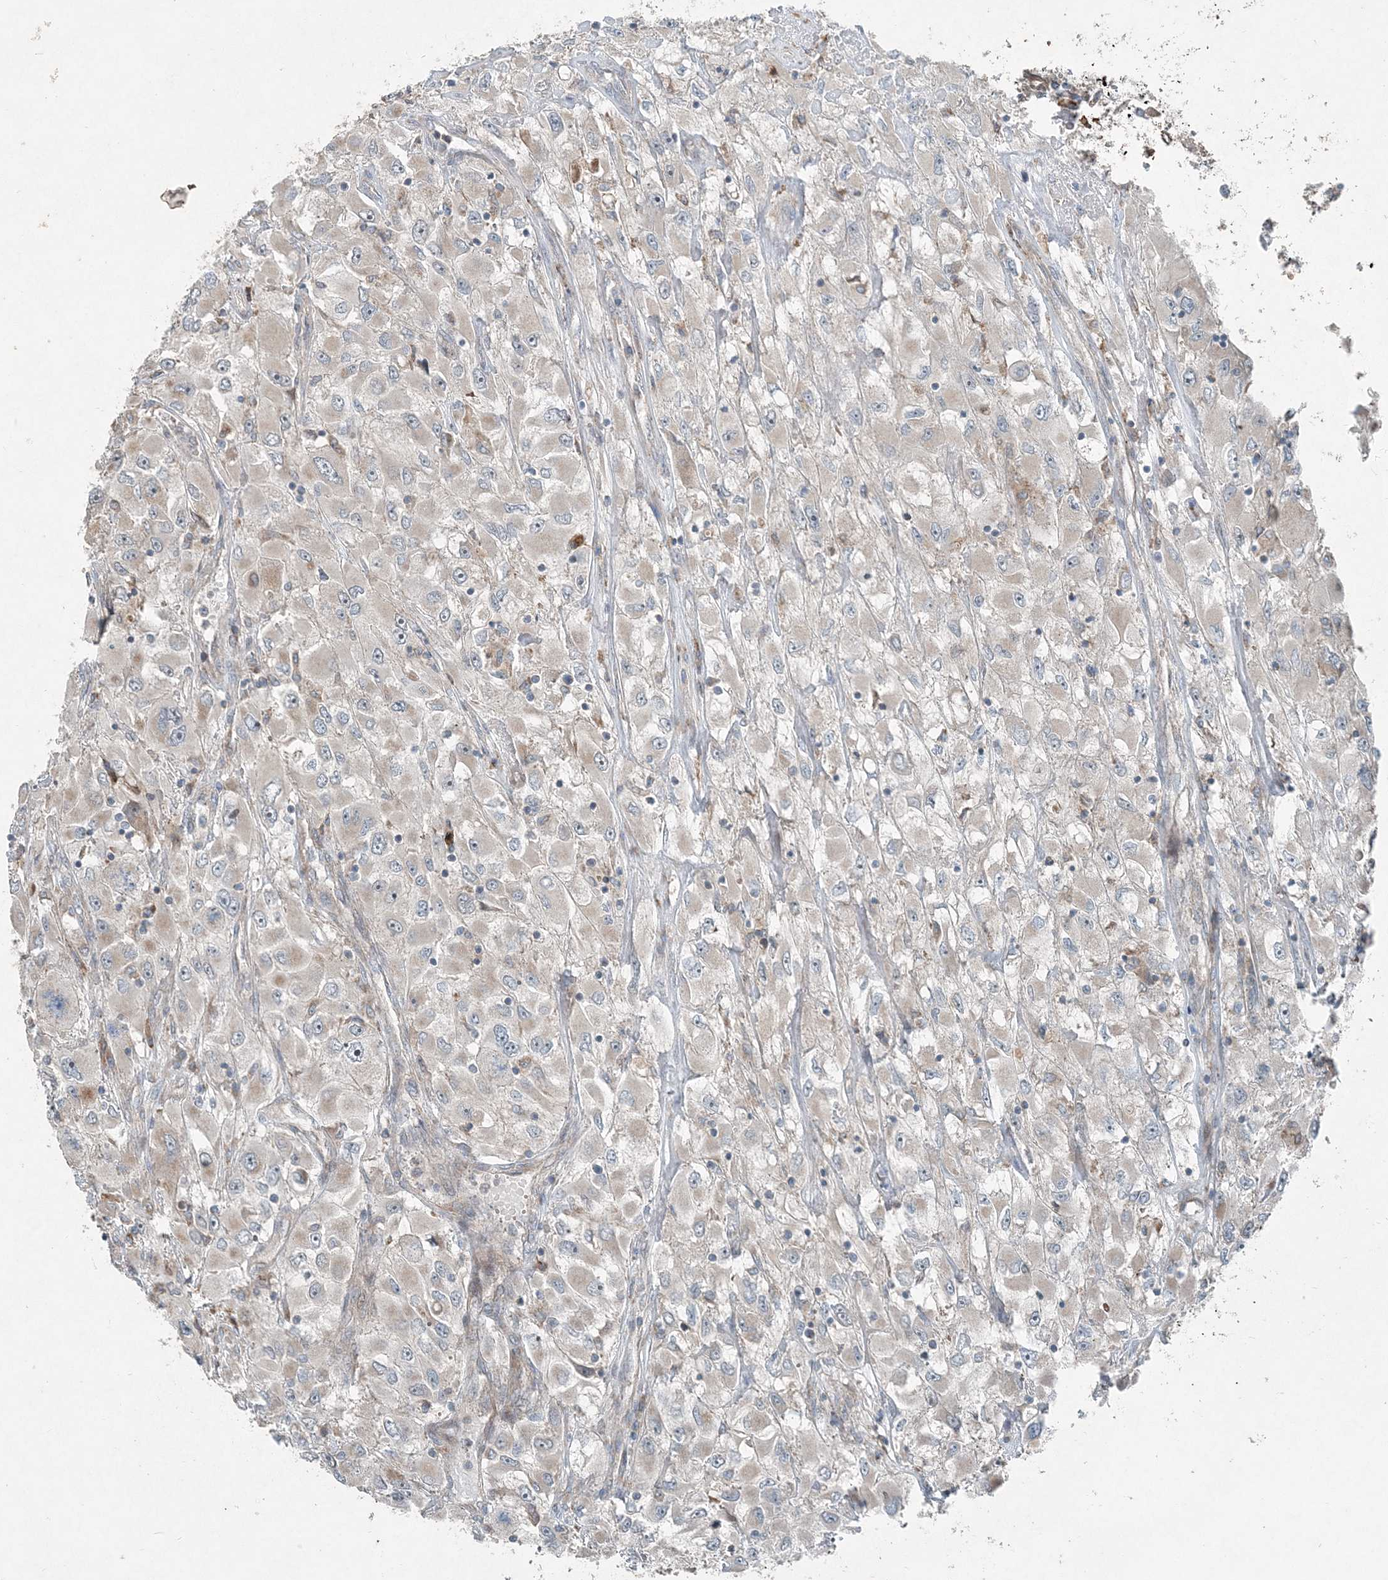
{"staining": {"intensity": "weak", "quantity": "<25%", "location": "cytoplasmic/membranous"}, "tissue": "renal cancer", "cell_type": "Tumor cells", "image_type": "cancer", "snomed": [{"axis": "morphology", "description": "Adenocarcinoma, NOS"}, {"axis": "topography", "description": "Kidney"}], "caption": "The IHC micrograph has no significant positivity in tumor cells of renal cancer tissue.", "gene": "INTU", "patient": {"sex": "female", "age": 52}}